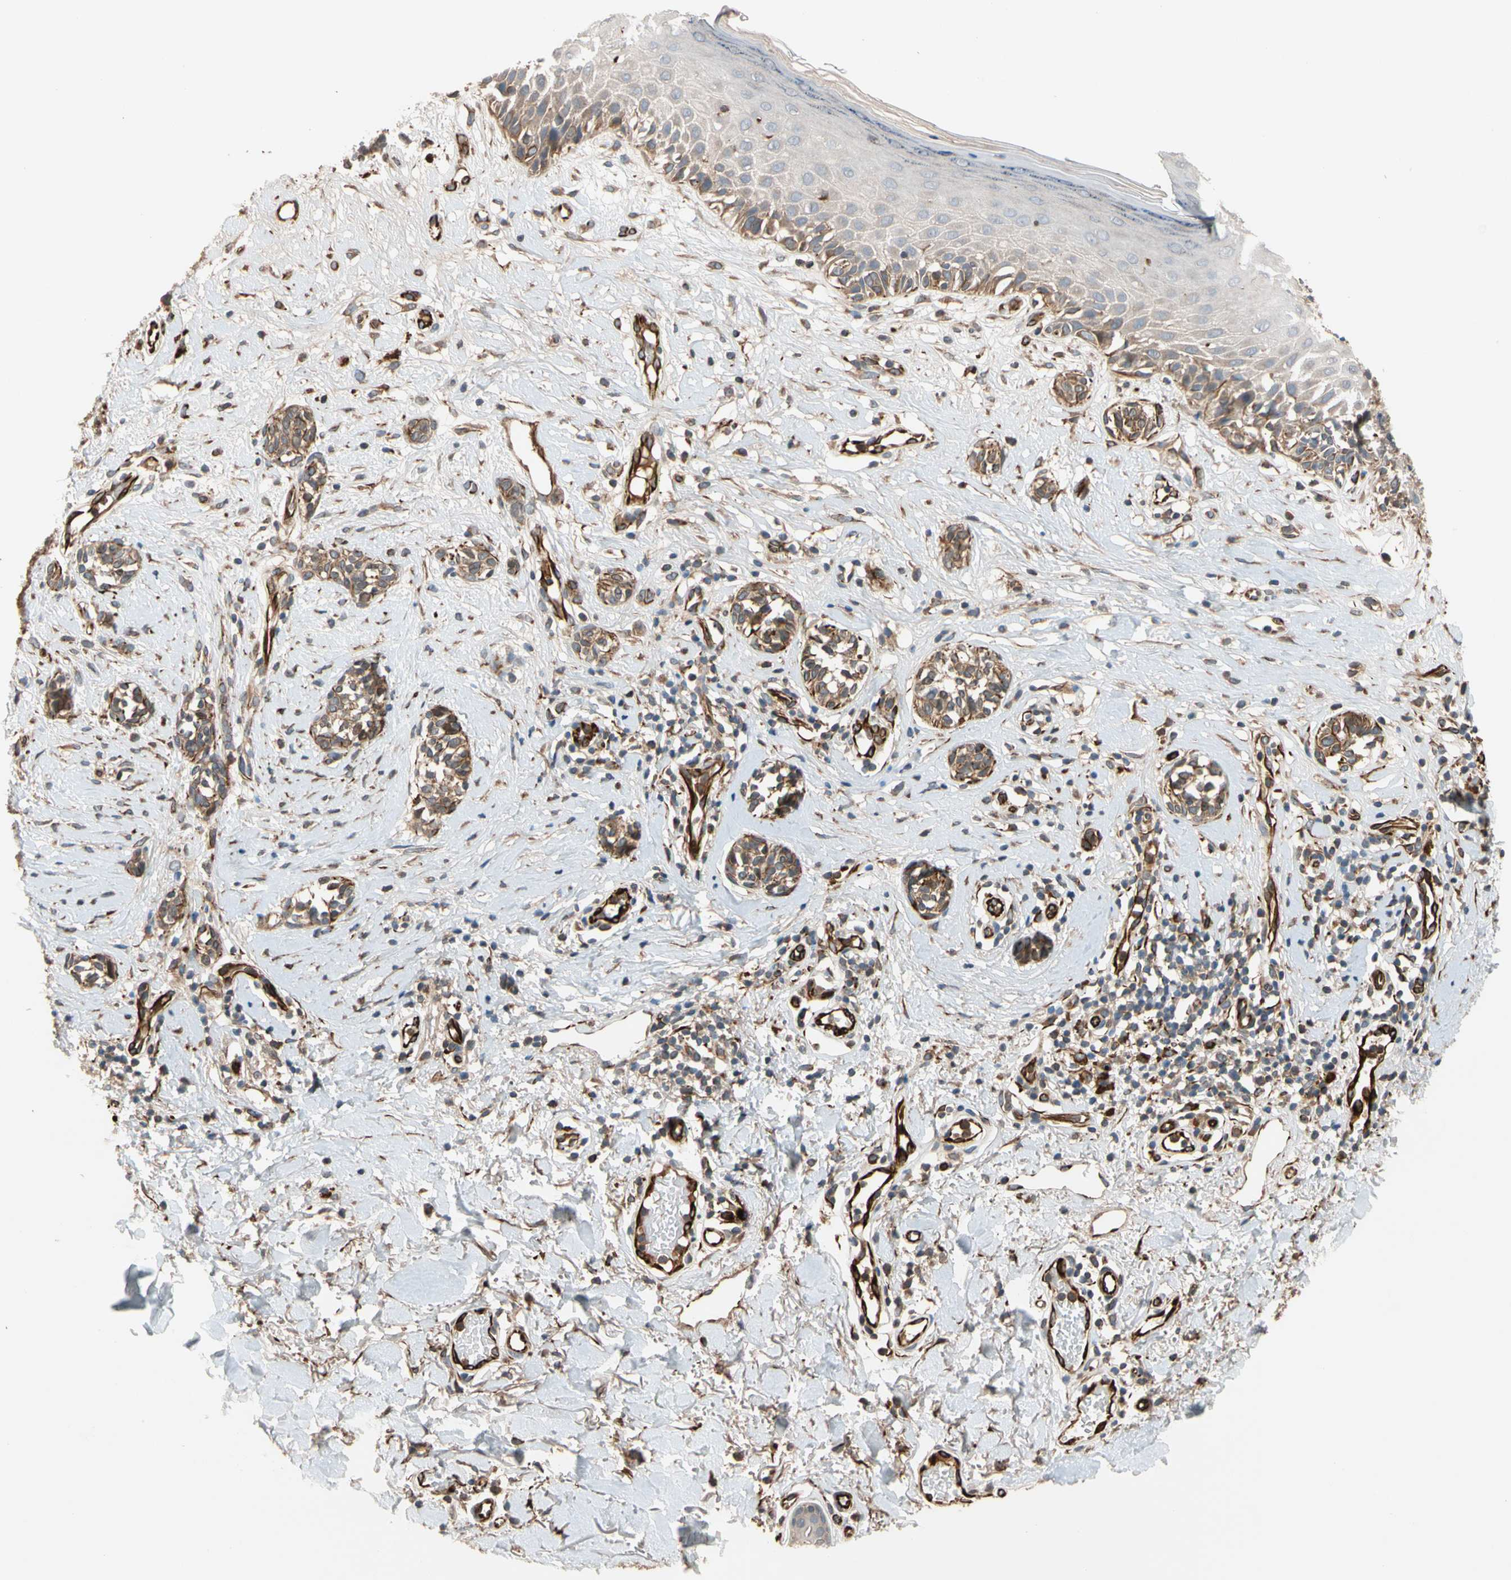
{"staining": {"intensity": "moderate", "quantity": ">75%", "location": "cytoplasmic/membranous"}, "tissue": "melanoma", "cell_type": "Tumor cells", "image_type": "cancer", "snomed": [{"axis": "morphology", "description": "Malignant melanoma, NOS"}, {"axis": "topography", "description": "Skin"}], "caption": "This image shows immunohistochemistry (IHC) staining of malignant melanoma, with medium moderate cytoplasmic/membranous staining in approximately >75% of tumor cells.", "gene": "FGD6", "patient": {"sex": "male", "age": 64}}